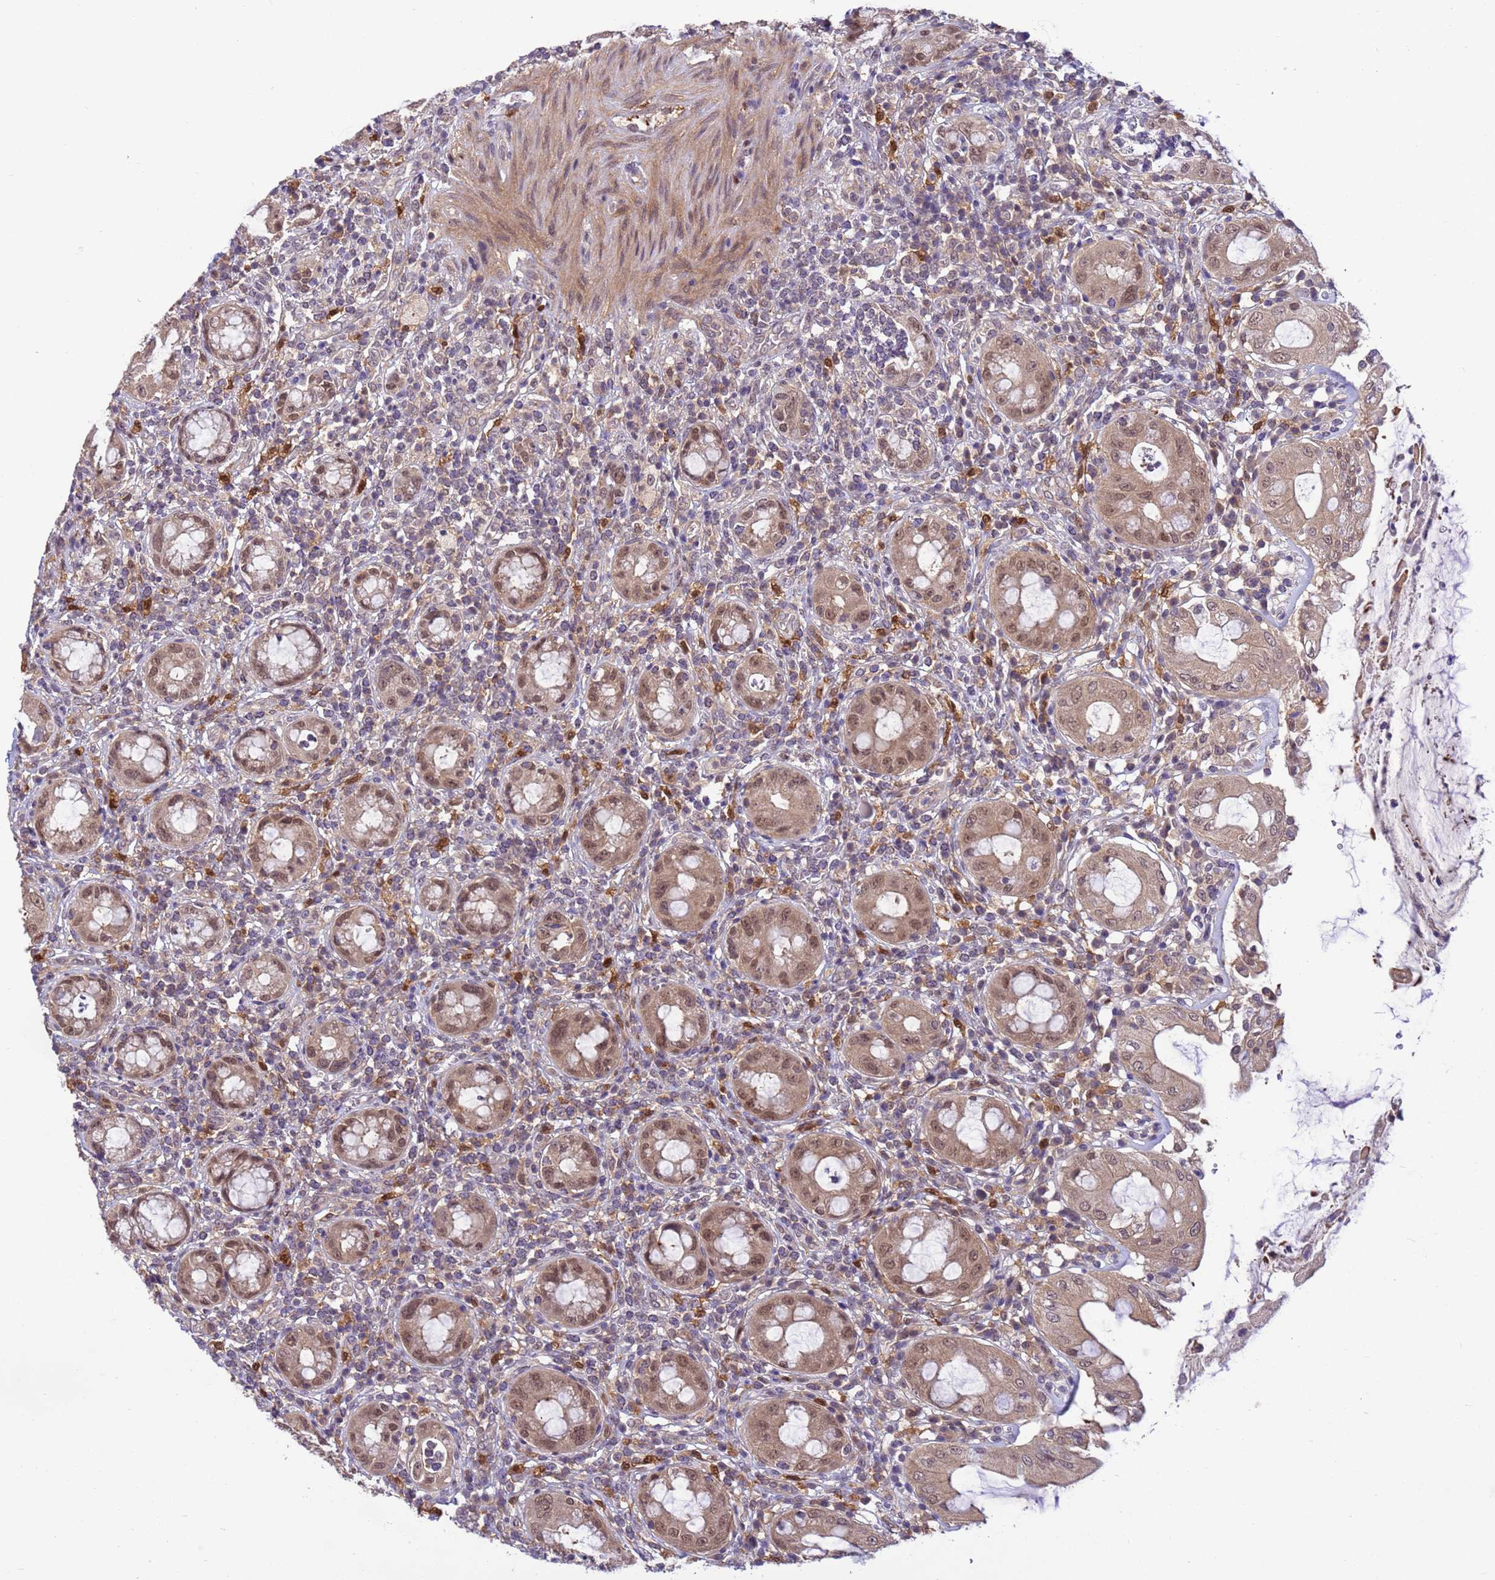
{"staining": {"intensity": "moderate", "quantity": ">75%", "location": "cytoplasmic/membranous,nuclear"}, "tissue": "rectum", "cell_type": "Glandular cells", "image_type": "normal", "snomed": [{"axis": "morphology", "description": "Normal tissue, NOS"}, {"axis": "topography", "description": "Rectum"}], "caption": "This is a photomicrograph of immunohistochemistry (IHC) staining of unremarkable rectum, which shows moderate expression in the cytoplasmic/membranous,nuclear of glandular cells.", "gene": "NPEPPS", "patient": {"sex": "female", "age": 57}}